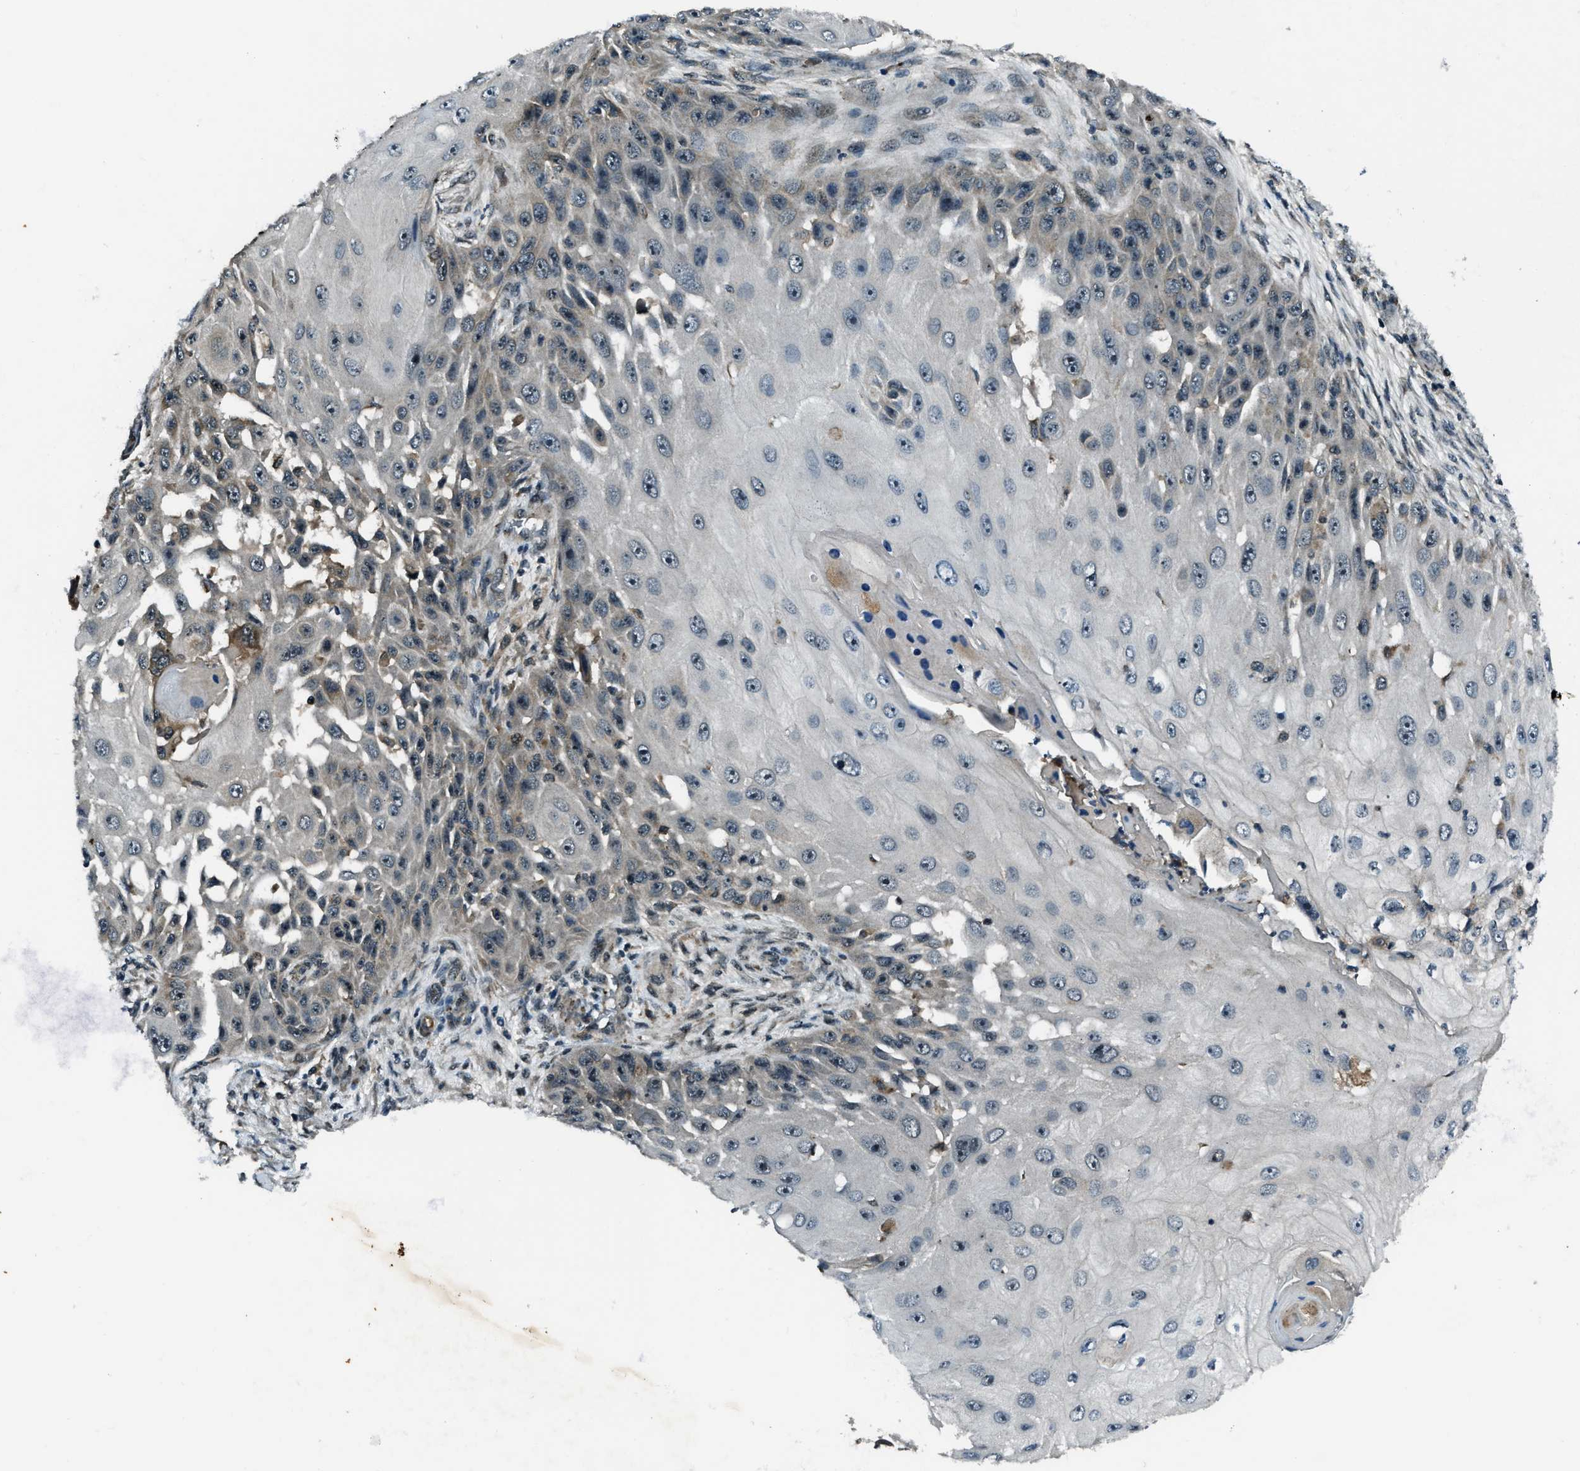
{"staining": {"intensity": "weak", "quantity": "25%-75%", "location": "cytoplasmic/membranous,nuclear"}, "tissue": "skin cancer", "cell_type": "Tumor cells", "image_type": "cancer", "snomed": [{"axis": "morphology", "description": "Squamous cell carcinoma, NOS"}, {"axis": "topography", "description": "Skin"}], "caption": "IHC photomicrograph of human skin squamous cell carcinoma stained for a protein (brown), which demonstrates low levels of weak cytoplasmic/membranous and nuclear expression in approximately 25%-75% of tumor cells.", "gene": "ACTL9", "patient": {"sex": "female", "age": 44}}